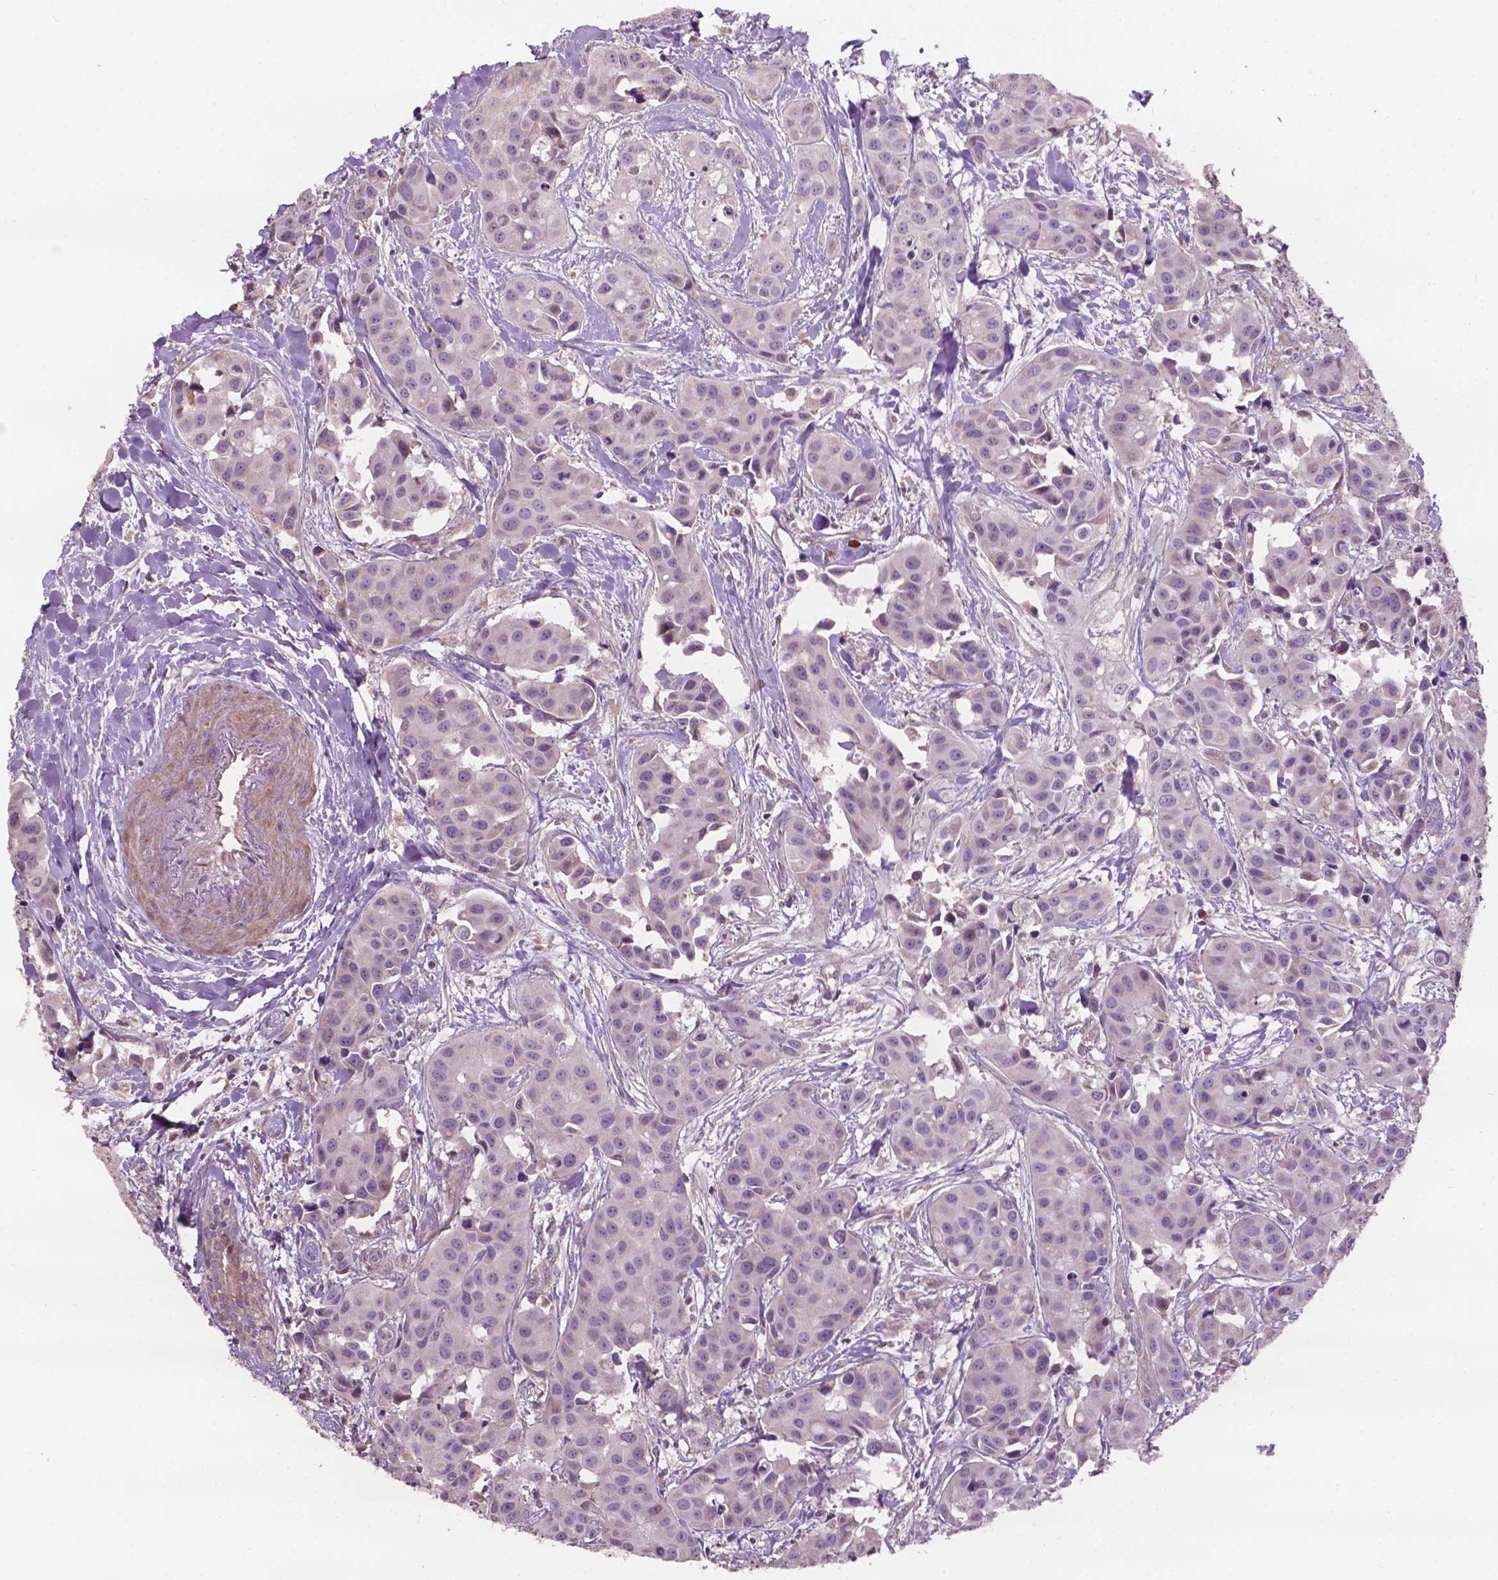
{"staining": {"intensity": "negative", "quantity": "none", "location": "none"}, "tissue": "head and neck cancer", "cell_type": "Tumor cells", "image_type": "cancer", "snomed": [{"axis": "morphology", "description": "Adenocarcinoma, NOS"}, {"axis": "topography", "description": "Head-Neck"}], "caption": "The immunohistochemistry image has no significant positivity in tumor cells of adenocarcinoma (head and neck) tissue.", "gene": "NDUFA10", "patient": {"sex": "male", "age": 76}}